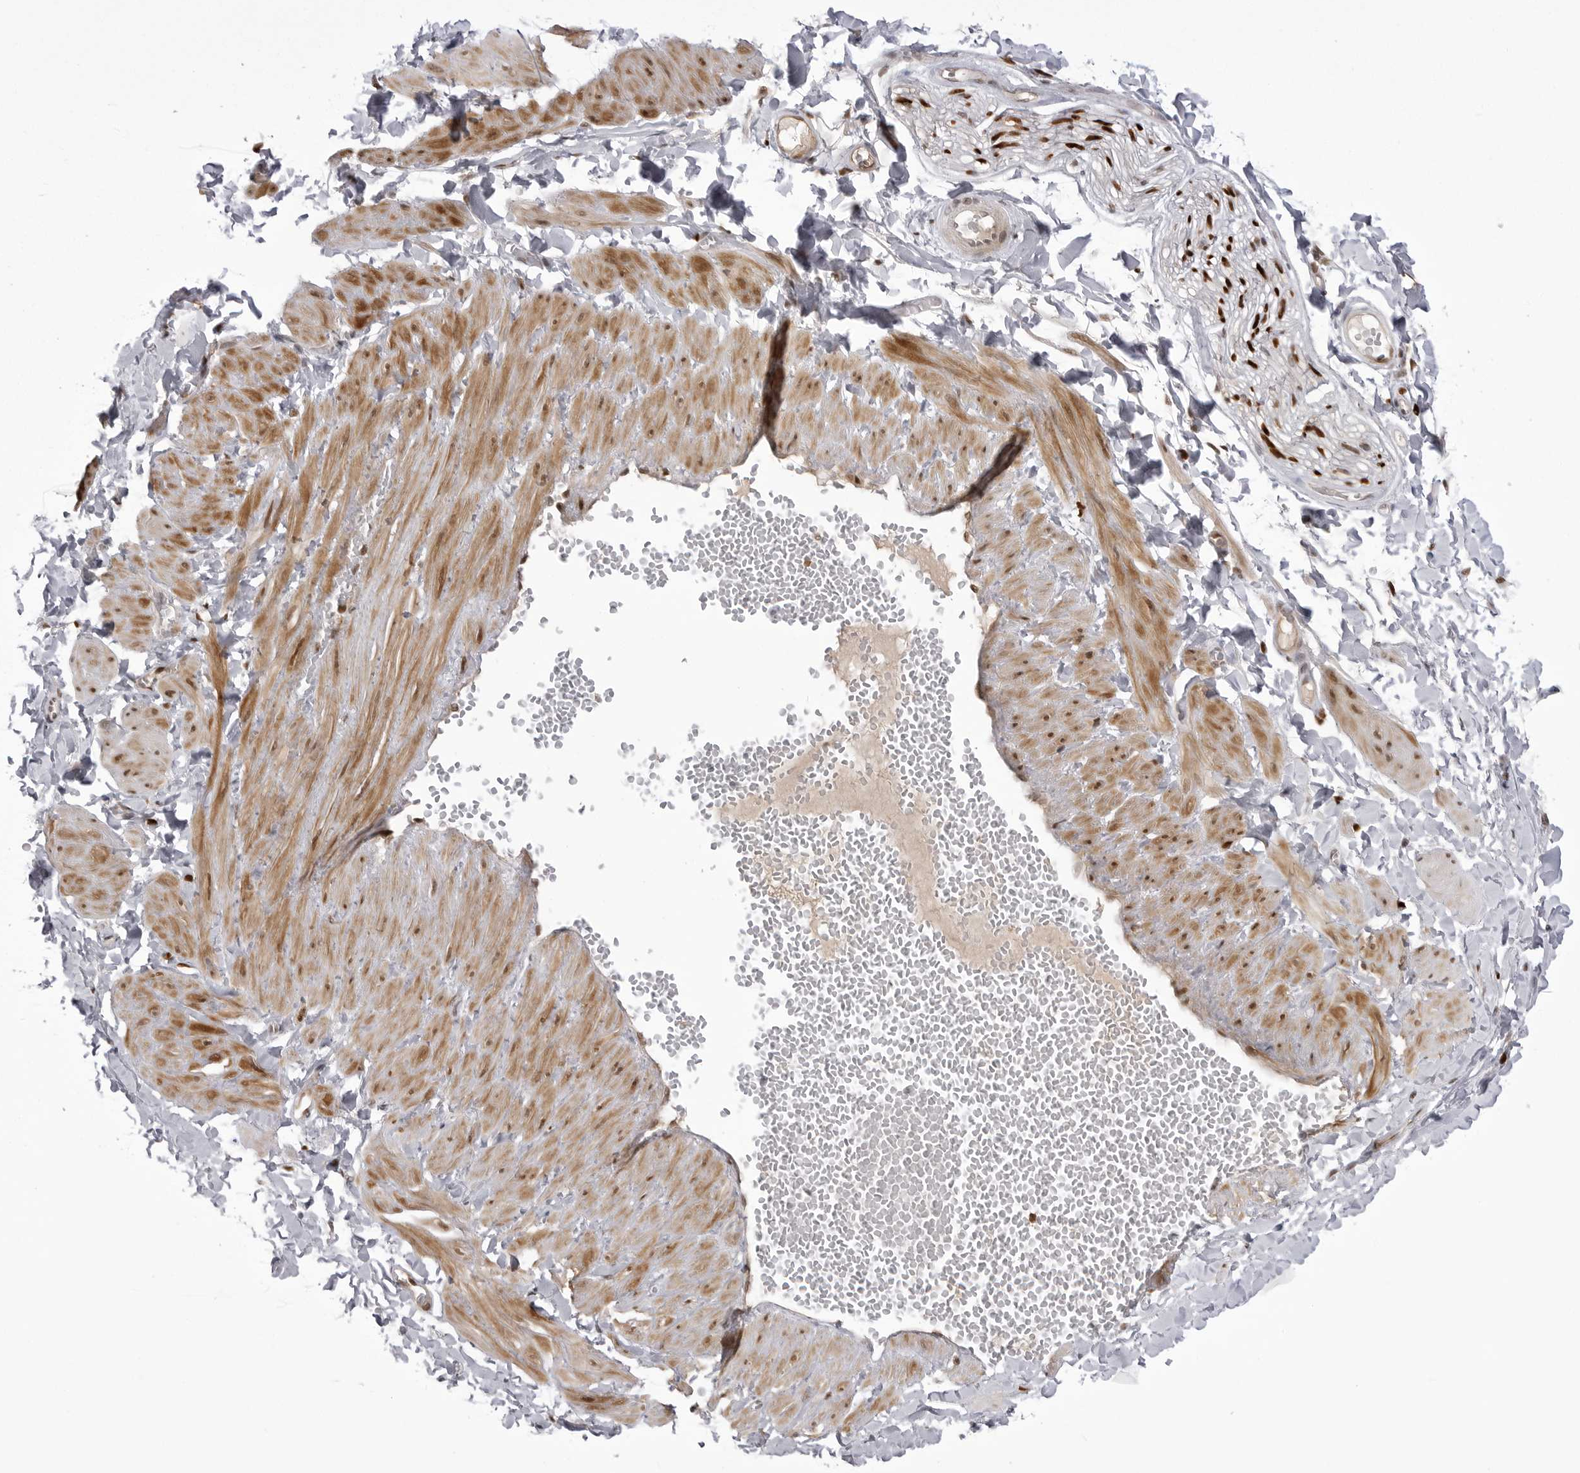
{"staining": {"intensity": "negative", "quantity": "none", "location": "none"}, "tissue": "soft tissue", "cell_type": "Fibroblasts", "image_type": "normal", "snomed": [{"axis": "morphology", "description": "Normal tissue, NOS"}, {"axis": "topography", "description": "Adipose tissue"}, {"axis": "topography", "description": "Vascular tissue"}, {"axis": "topography", "description": "Peripheral nerve tissue"}], "caption": "Immunohistochemistry of benign human soft tissue demonstrates no expression in fibroblasts.", "gene": "PTK2B", "patient": {"sex": "male", "age": 25}}